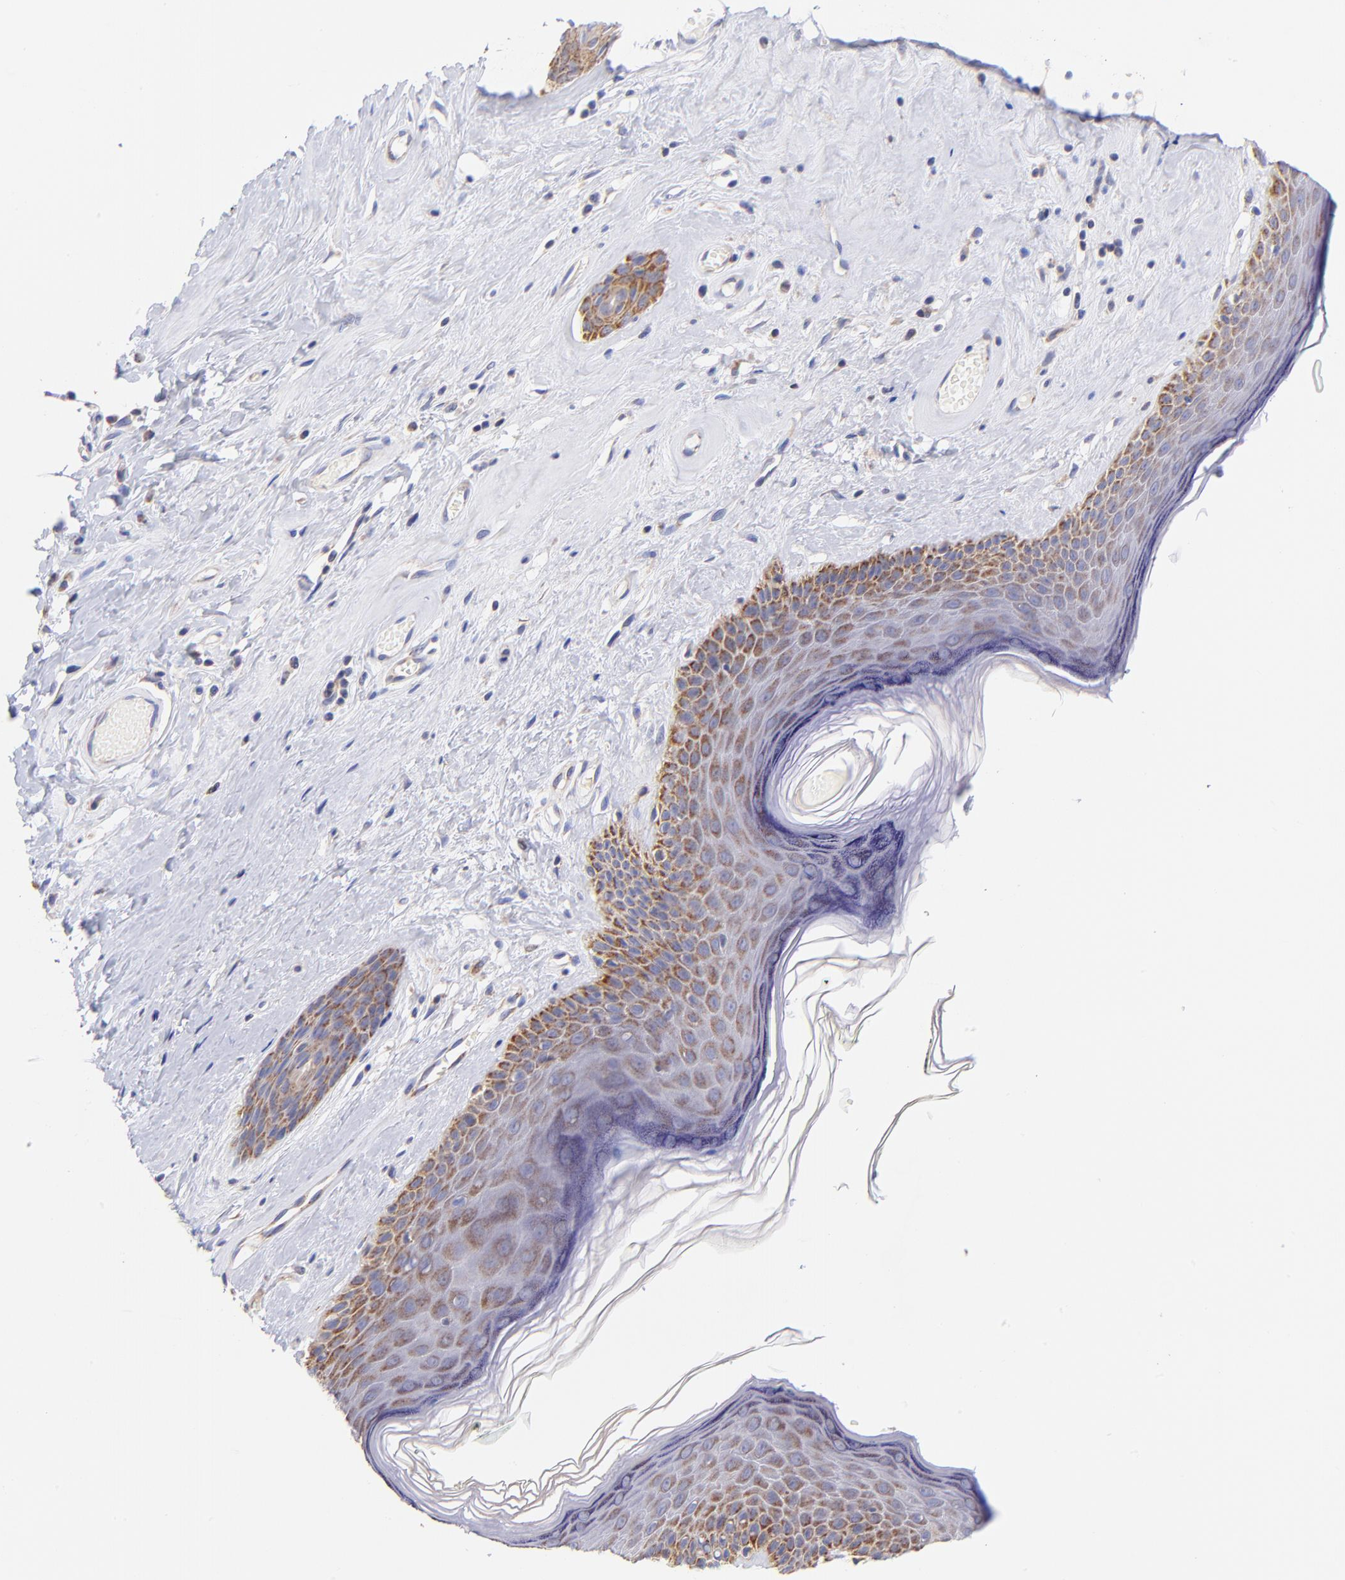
{"staining": {"intensity": "moderate", "quantity": ">75%", "location": "cytoplasmic/membranous"}, "tissue": "skin", "cell_type": "Epidermal cells", "image_type": "normal", "snomed": [{"axis": "morphology", "description": "Normal tissue, NOS"}, {"axis": "morphology", "description": "Inflammation, NOS"}, {"axis": "topography", "description": "Vulva"}], "caption": "Brown immunohistochemical staining in unremarkable human skin shows moderate cytoplasmic/membranous positivity in about >75% of epidermal cells. (Brightfield microscopy of DAB IHC at high magnification).", "gene": "NDUFB7", "patient": {"sex": "female", "age": 84}}